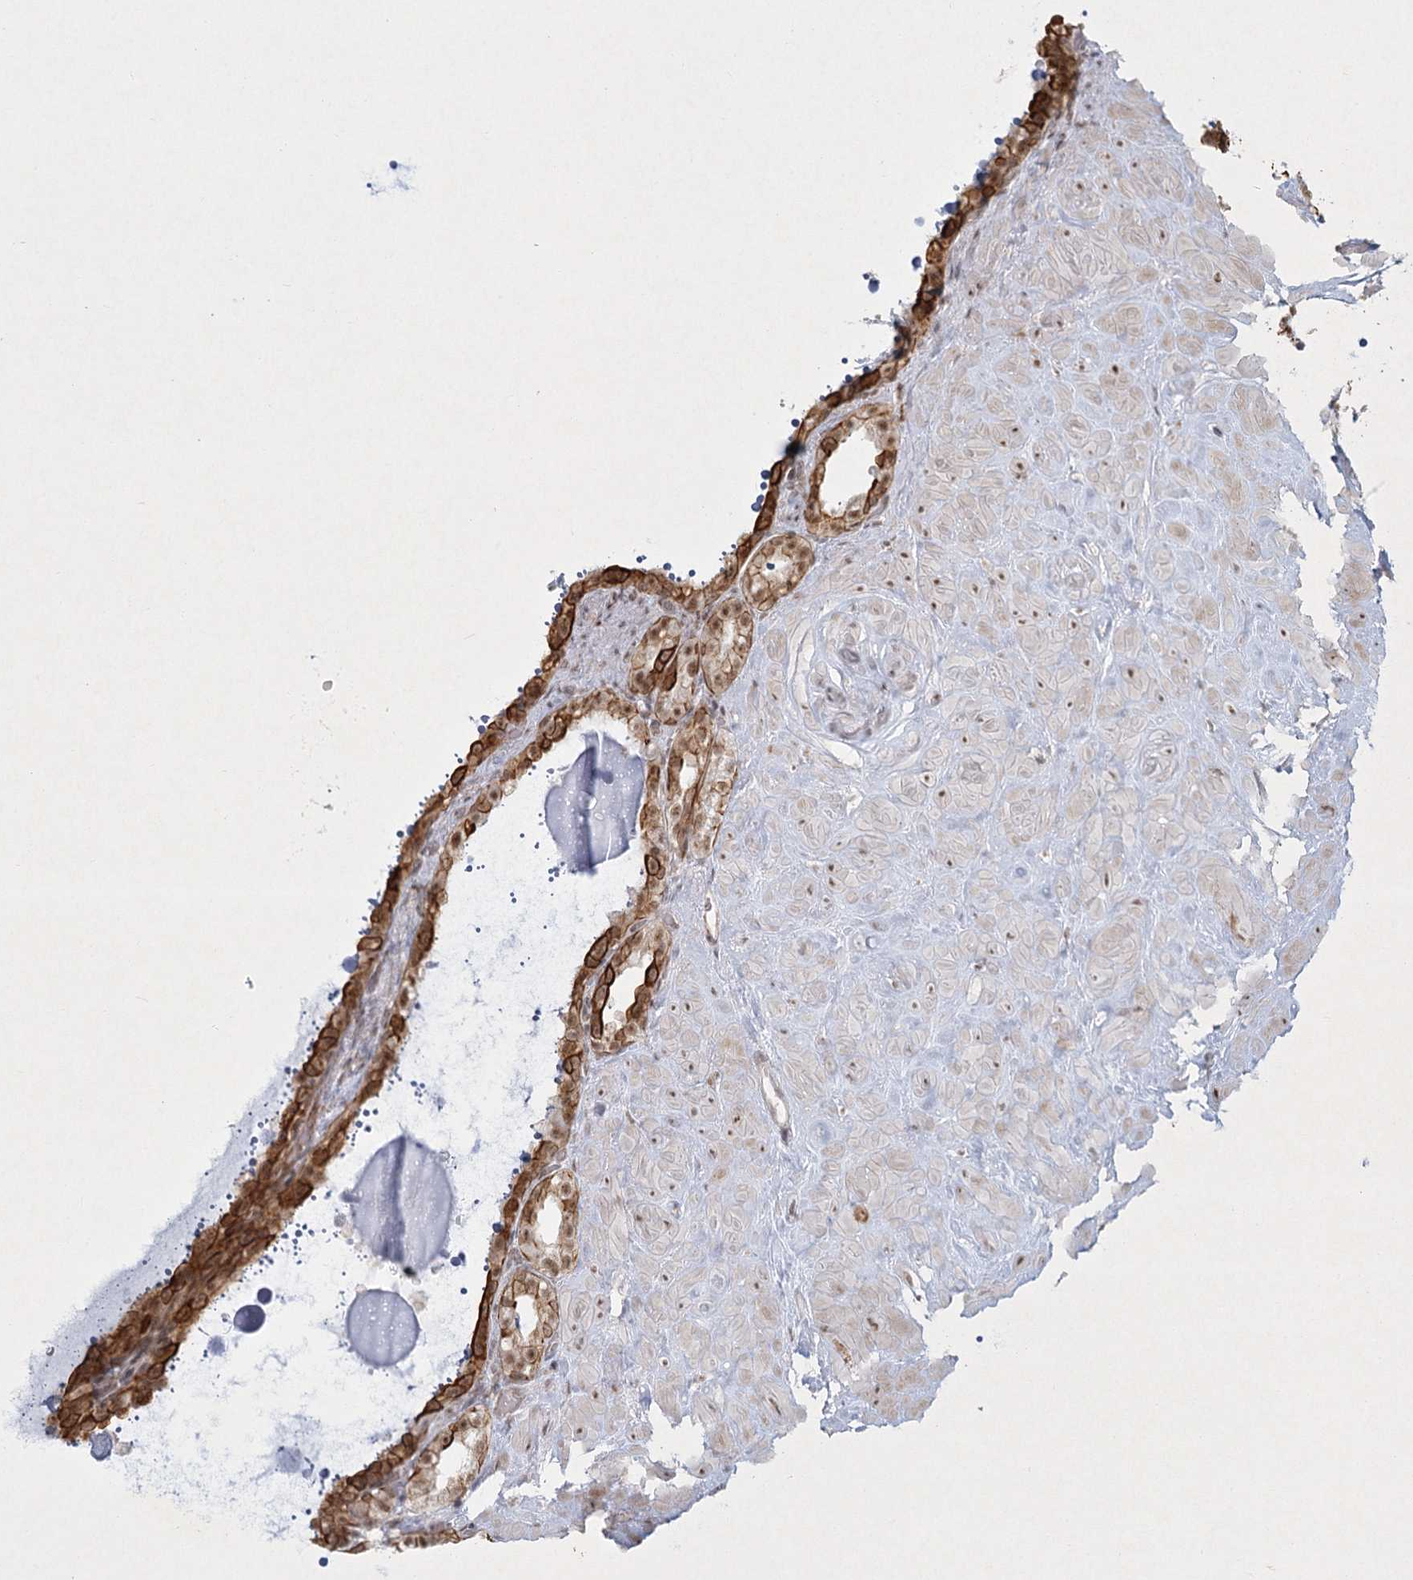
{"staining": {"intensity": "strong", "quantity": ">75%", "location": "cytoplasmic/membranous,nuclear"}, "tissue": "seminal vesicle", "cell_type": "Glandular cells", "image_type": "normal", "snomed": [{"axis": "morphology", "description": "Normal tissue, NOS"}, {"axis": "topography", "description": "Seminal veicle"}], "caption": "Immunohistochemical staining of benign seminal vesicle reveals high levels of strong cytoplasmic/membranous,nuclear positivity in about >75% of glandular cells. (DAB (3,3'-diaminobenzidine) = brown stain, brightfield microscopy at high magnification).", "gene": "U2SURP", "patient": {"sex": "male", "age": 68}}